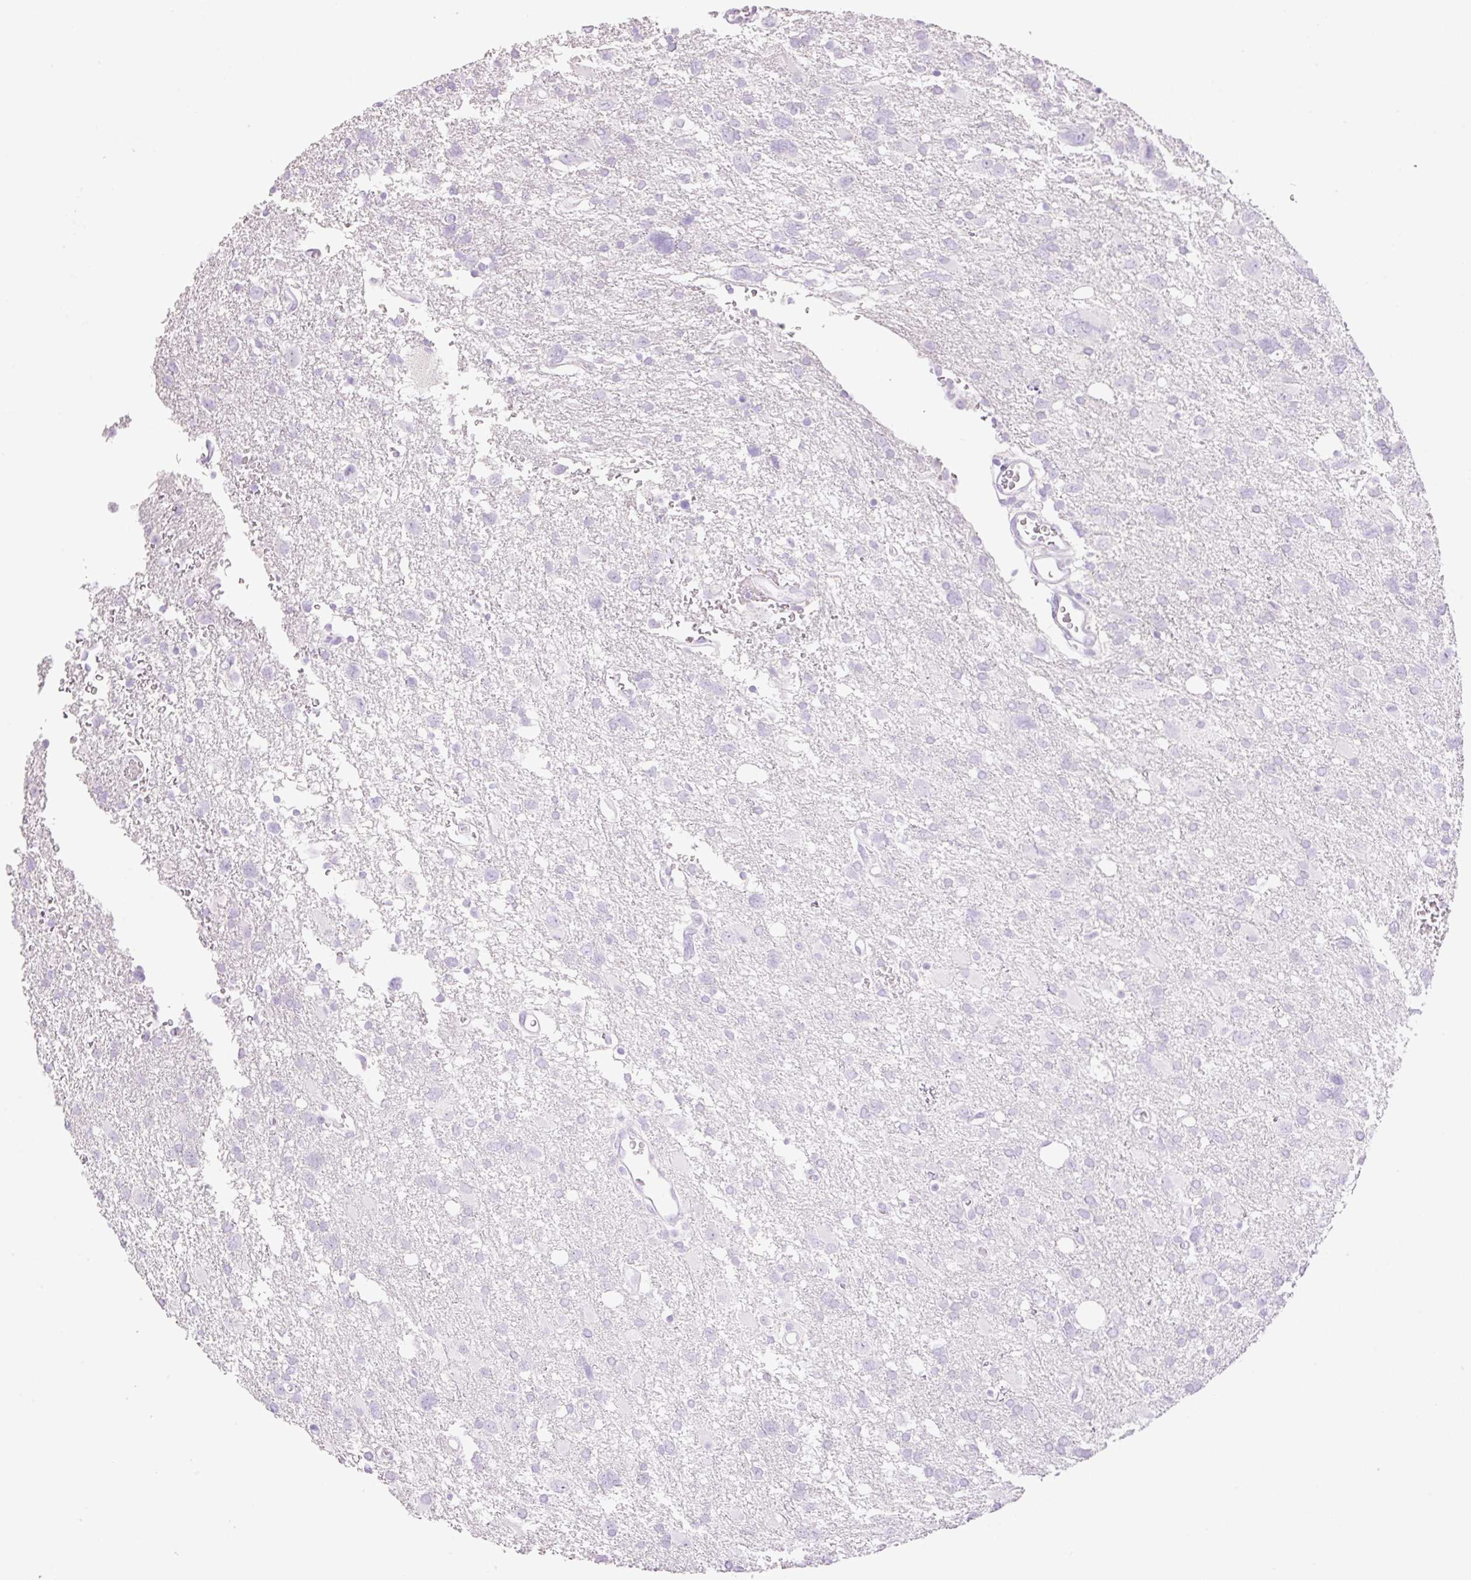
{"staining": {"intensity": "negative", "quantity": "none", "location": "none"}, "tissue": "glioma", "cell_type": "Tumor cells", "image_type": "cancer", "snomed": [{"axis": "morphology", "description": "Glioma, malignant, High grade"}, {"axis": "topography", "description": "Brain"}], "caption": "Glioma was stained to show a protein in brown. There is no significant expression in tumor cells.", "gene": "SP140L", "patient": {"sex": "male", "age": 61}}